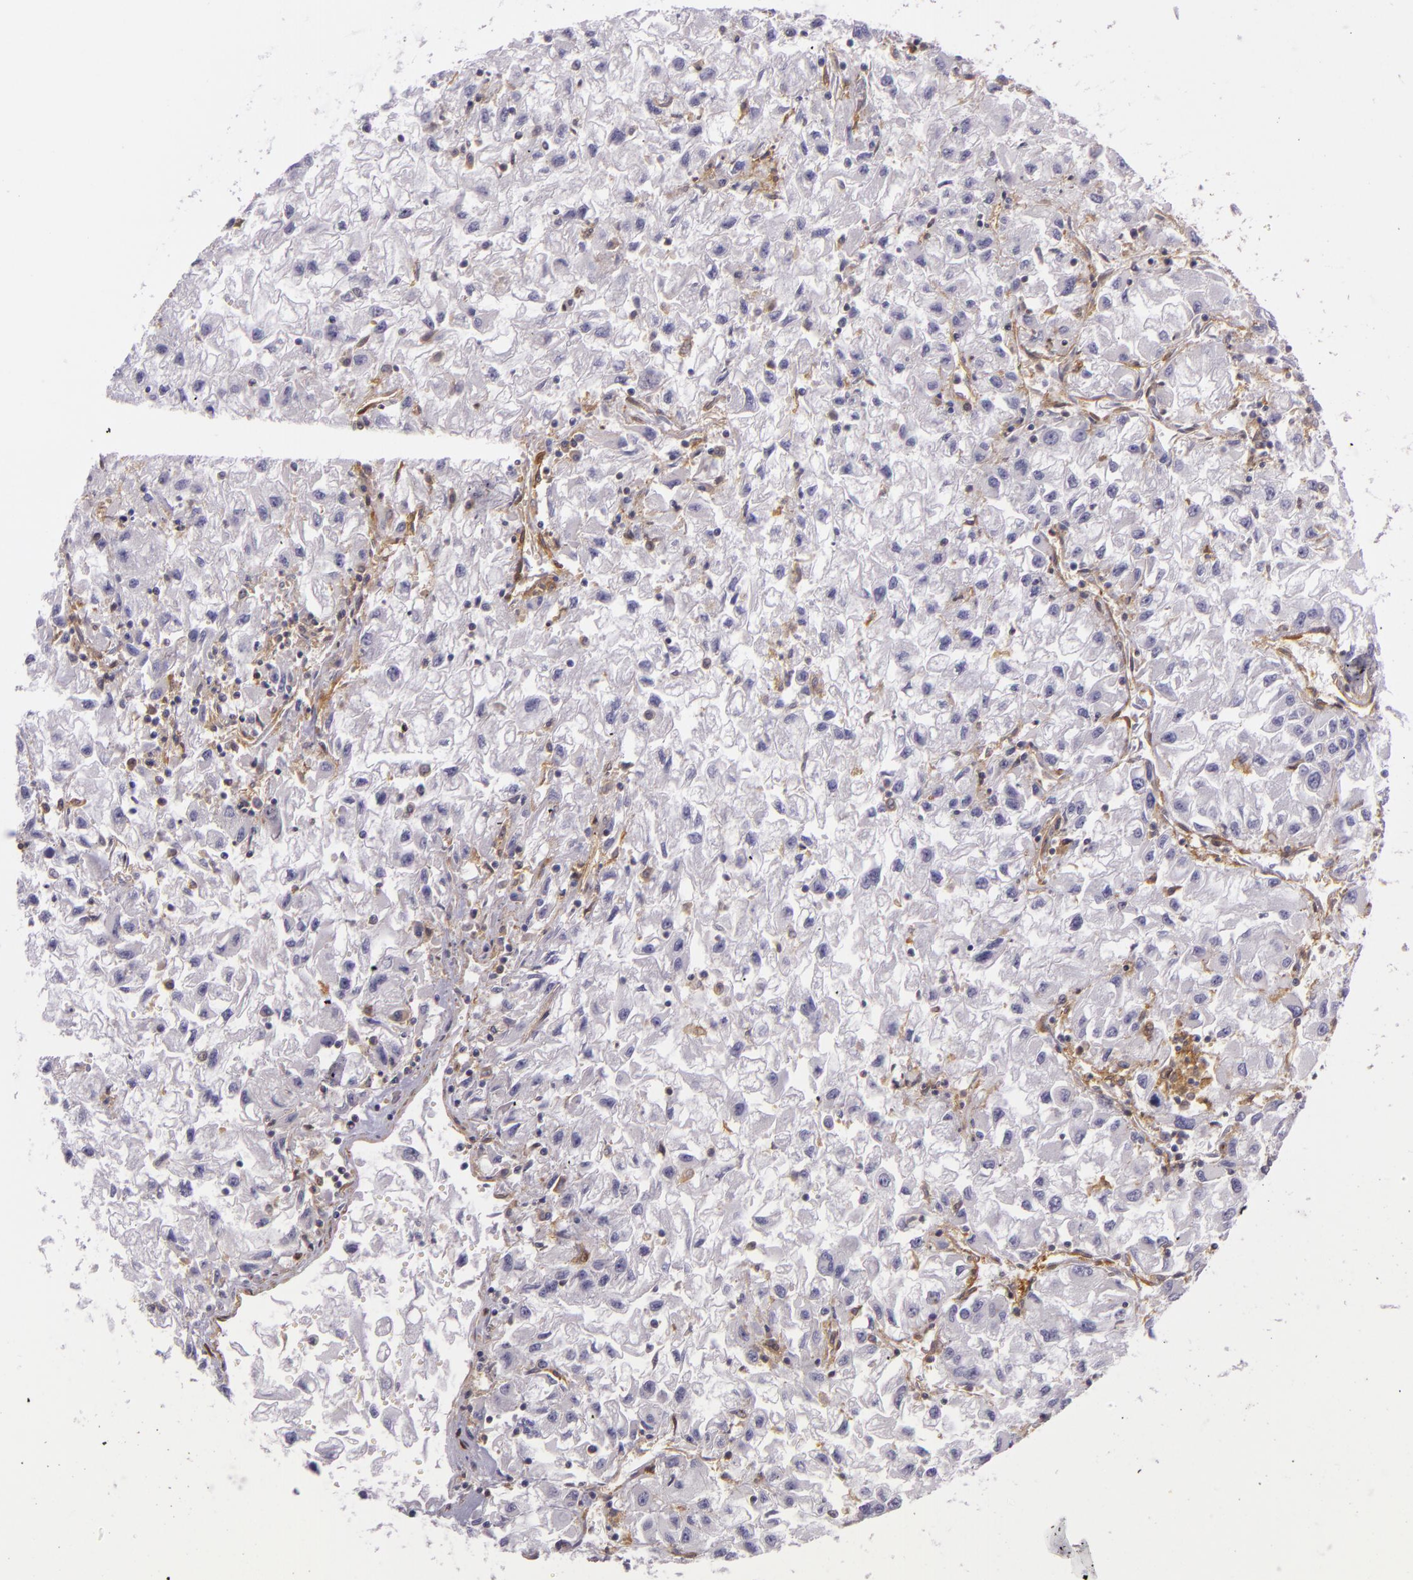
{"staining": {"intensity": "weak", "quantity": "<25%", "location": "cytoplasmic/membranous"}, "tissue": "renal cancer", "cell_type": "Tumor cells", "image_type": "cancer", "snomed": [{"axis": "morphology", "description": "Adenocarcinoma, NOS"}, {"axis": "topography", "description": "Kidney"}], "caption": "The immunohistochemistry image has no significant positivity in tumor cells of renal cancer (adenocarcinoma) tissue.", "gene": "TLN1", "patient": {"sex": "male", "age": 59}}